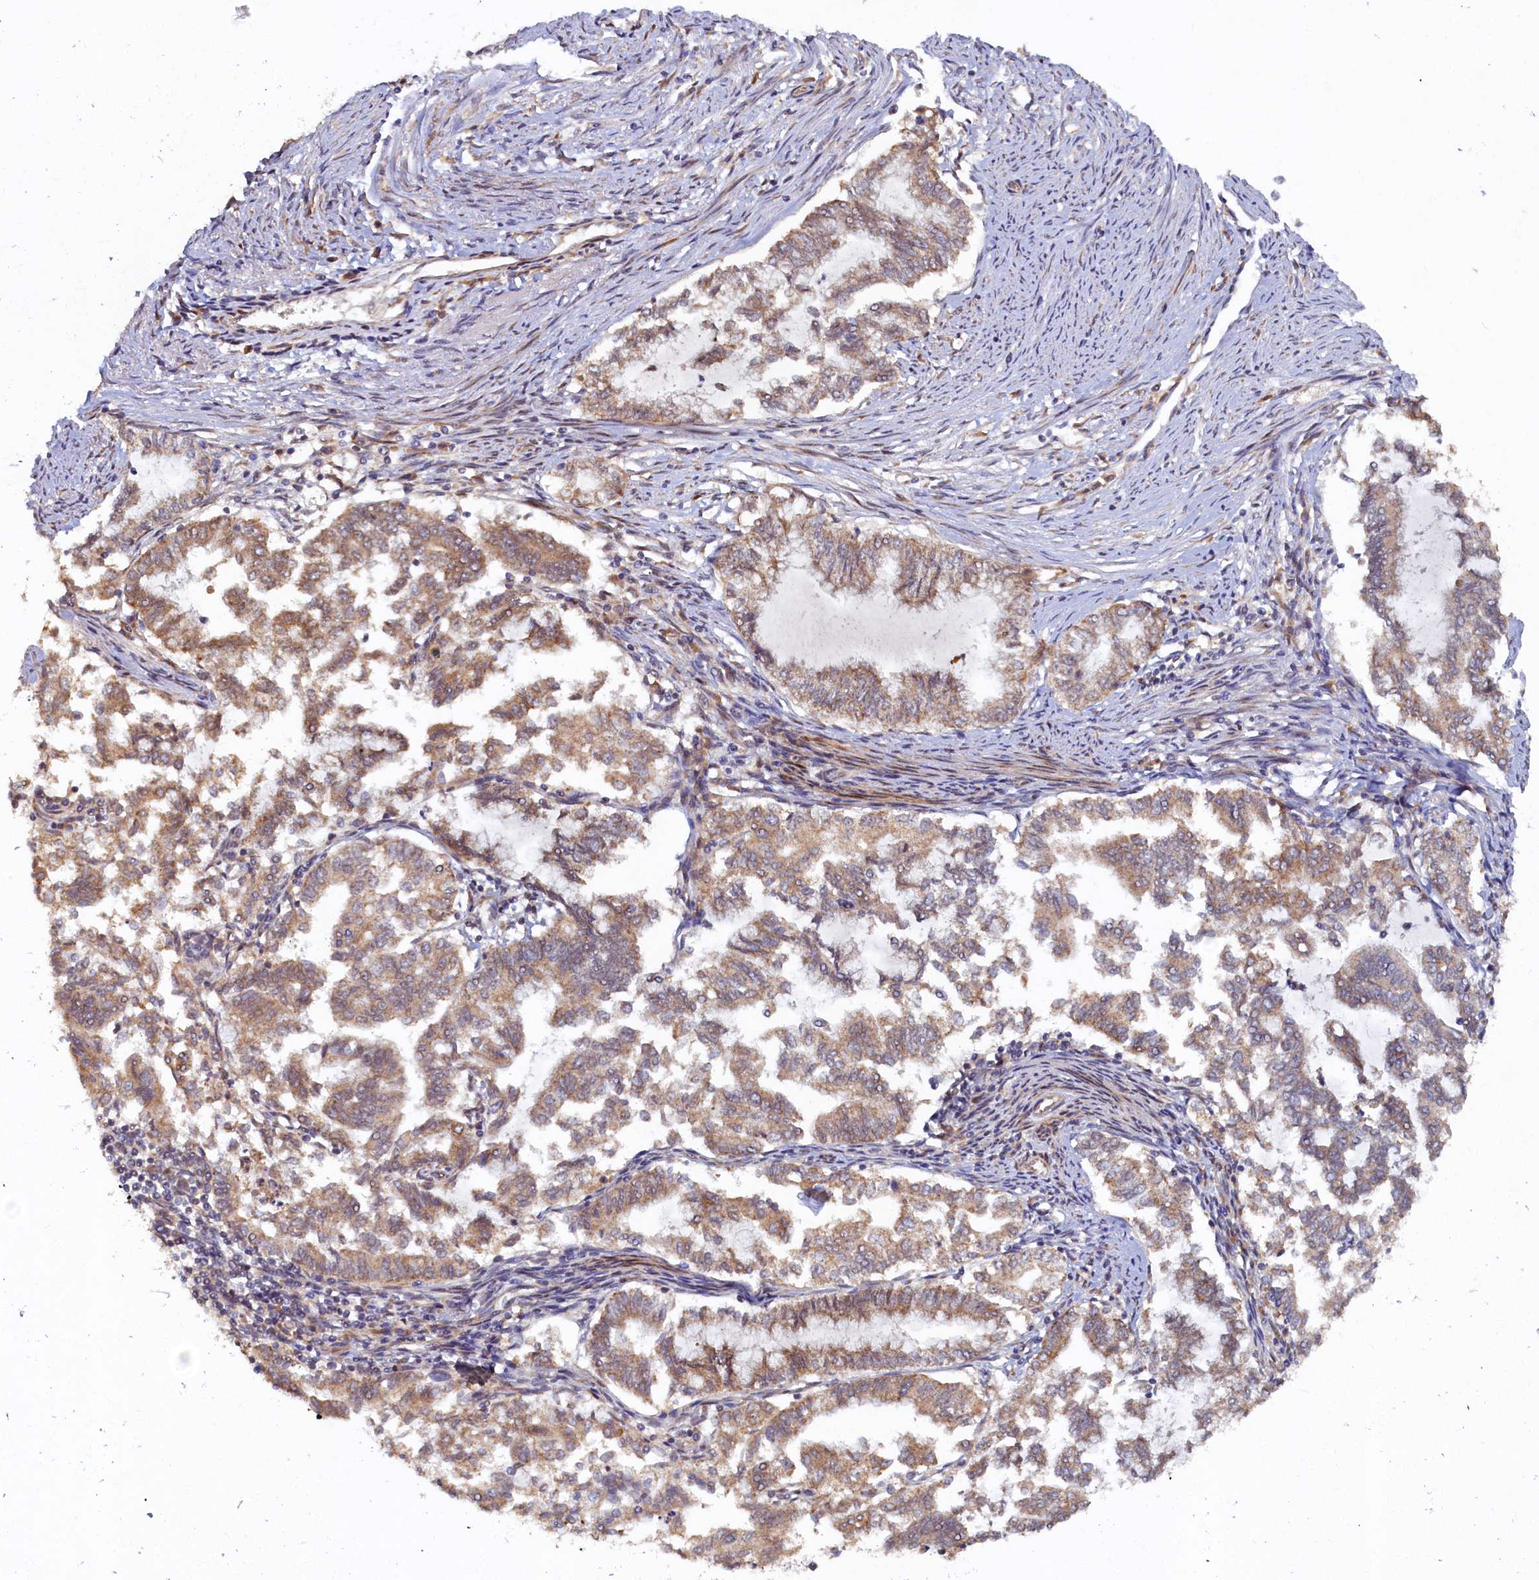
{"staining": {"intensity": "moderate", "quantity": "25%-75%", "location": "cytoplasmic/membranous"}, "tissue": "endometrial cancer", "cell_type": "Tumor cells", "image_type": "cancer", "snomed": [{"axis": "morphology", "description": "Adenocarcinoma, NOS"}, {"axis": "topography", "description": "Endometrium"}], "caption": "Immunohistochemical staining of human adenocarcinoma (endometrial) demonstrates medium levels of moderate cytoplasmic/membranous protein positivity in approximately 25%-75% of tumor cells. The staining was performed using DAB (3,3'-diaminobenzidine), with brown indicating positive protein expression. Nuclei are stained blue with hematoxylin.", "gene": "CEP20", "patient": {"sex": "female", "age": 79}}